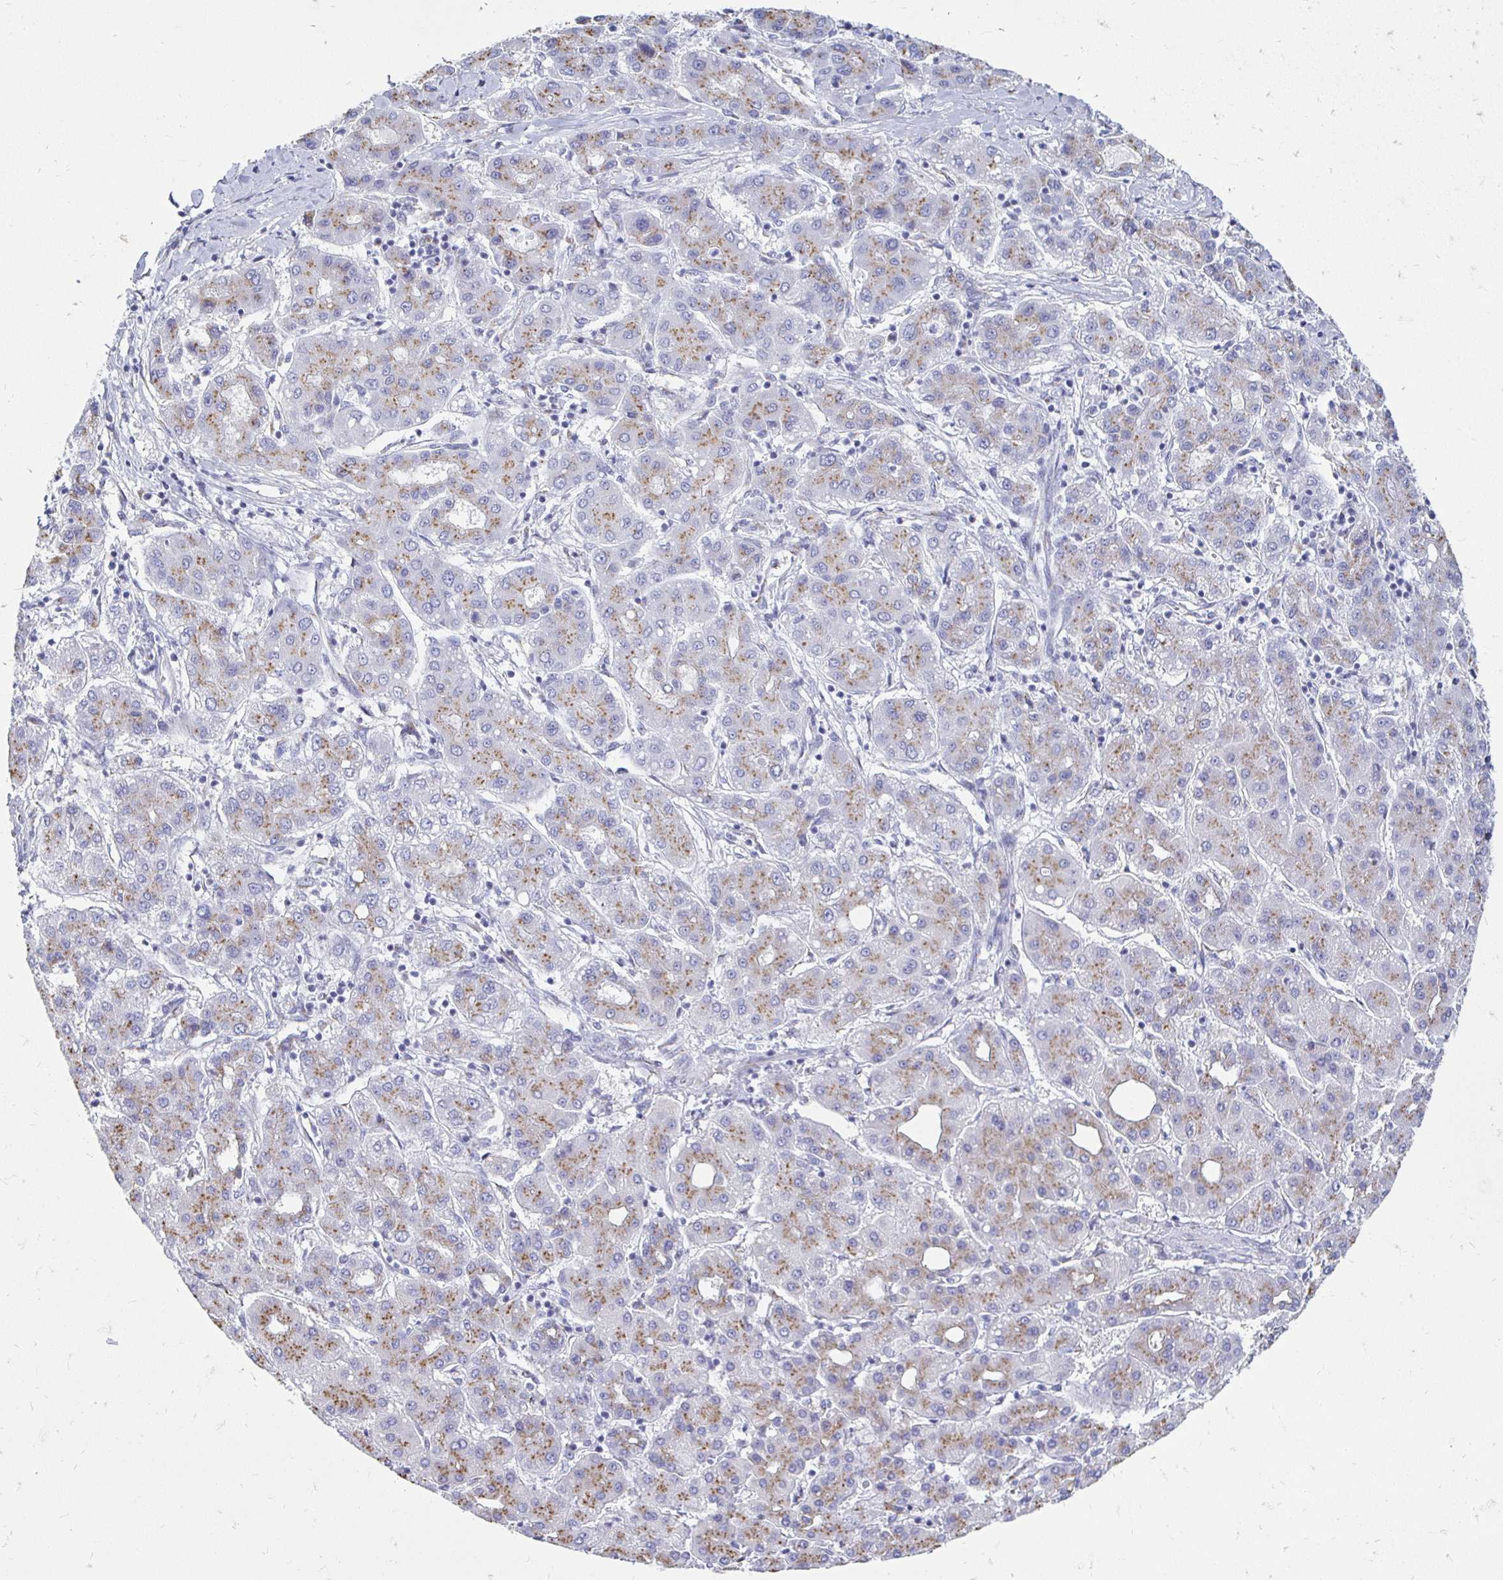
{"staining": {"intensity": "moderate", "quantity": ">75%", "location": "cytoplasmic/membranous"}, "tissue": "liver cancer", "cell_type": "Tumor cells", "image_type": "cancer", "snomed": [{"axis": "morphology", "description": "Carcinoma, Hepatocellular, NOS"}, {"axis": "topography", "description": "Liver"}], "caption": "Brown immunohistochemical staining in human liver cancer (hepatocellular carcinoma) shows moderate cytoplasmic/membranous positivity in about >75% of tumor cells.", "gene": "PAGE4", "patient": {"sex": "male", "age": 65}}